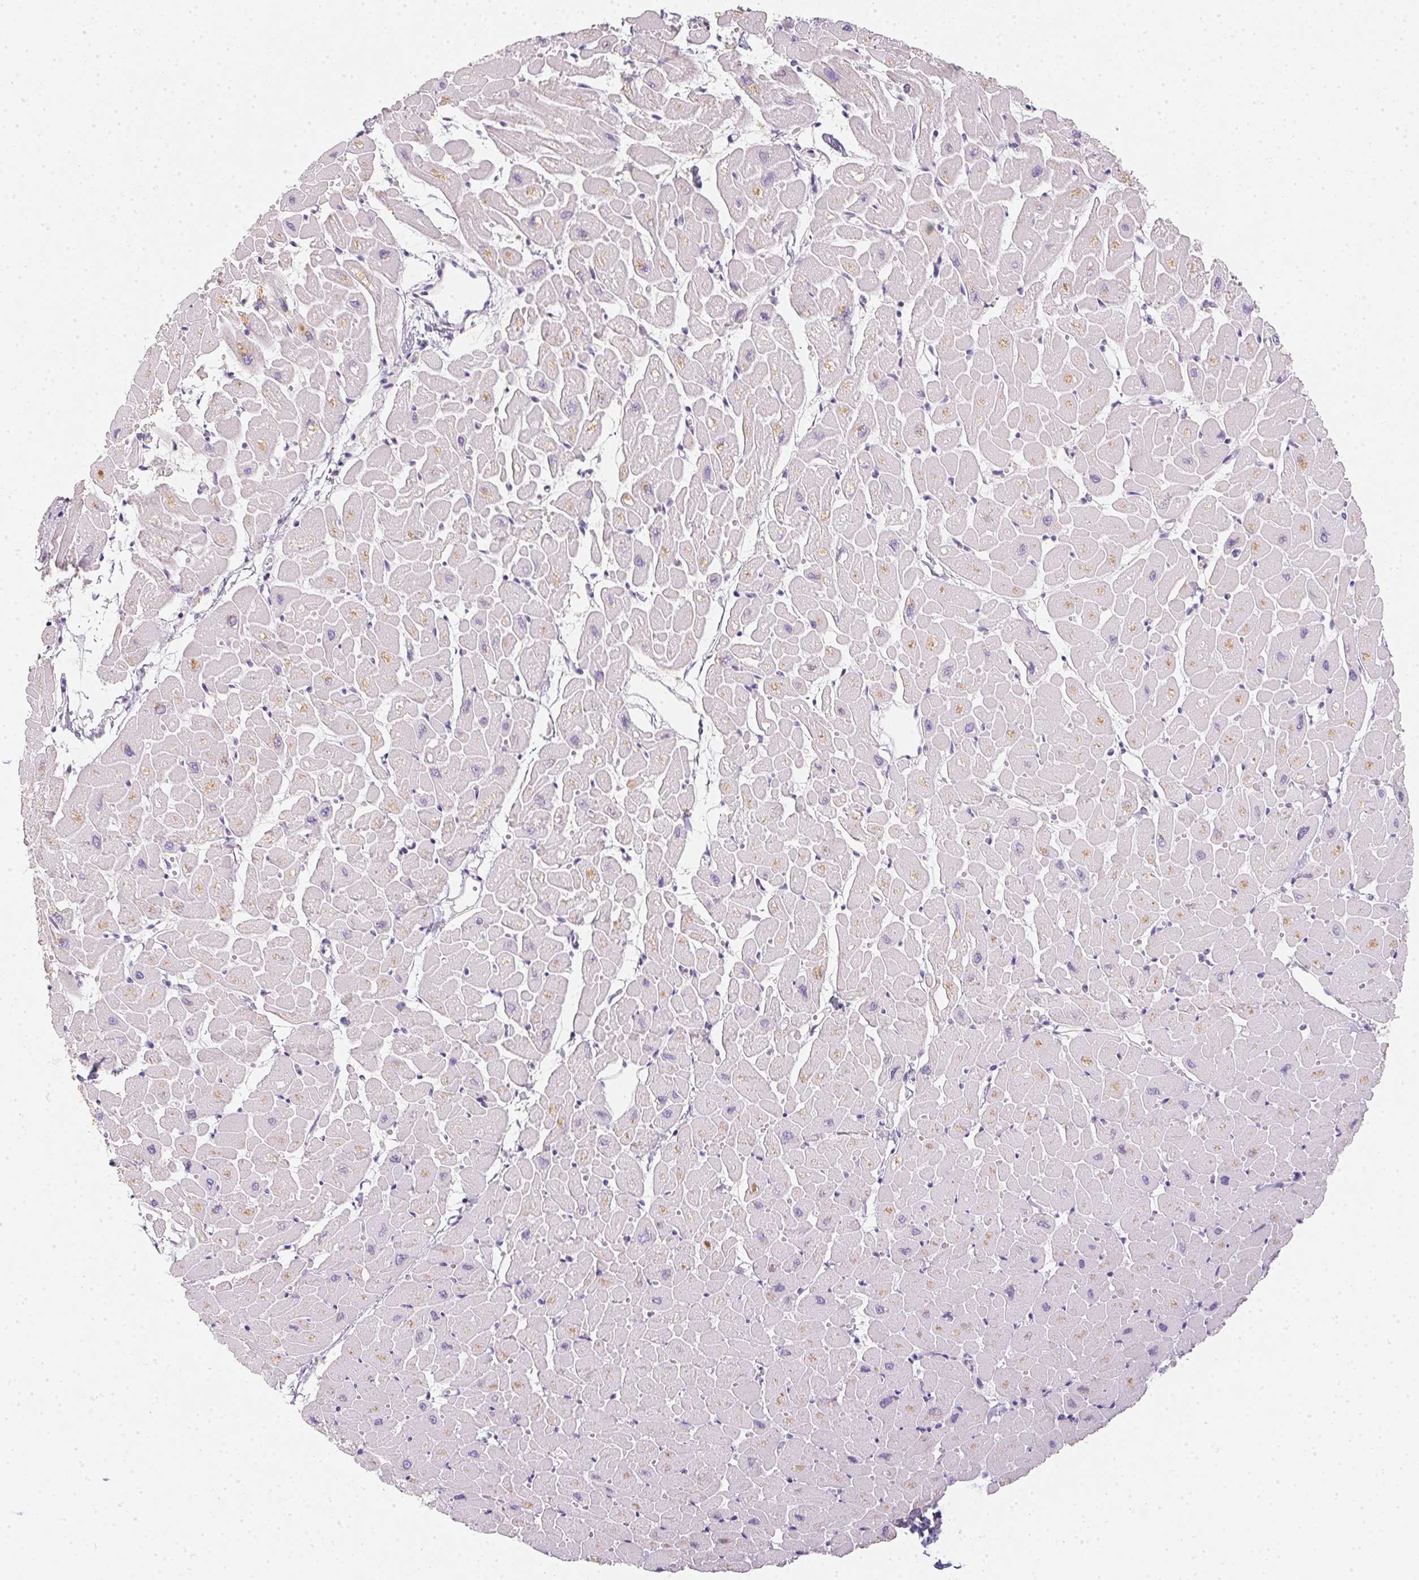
{"staining": {"intensity": "negative", "quantity": "none", "location": "none"}, "tissue": "heart muscle", "cell_type": "Cardiomyocytes", "image_type": "normal", "snomed": [{"axis": "morphology", "description": "Normal tissue, NOS"}, {"axis": "topography", "description": "Heart"}], "caption": "The photomicrograph exhibits no significant staining in cardiomyocytes of heart muscle. (DAB IHC visualized using brightfield microscopy, high magnification).", "gene": "ZBBX", "patient": {"sex": "male", "age": 57}}